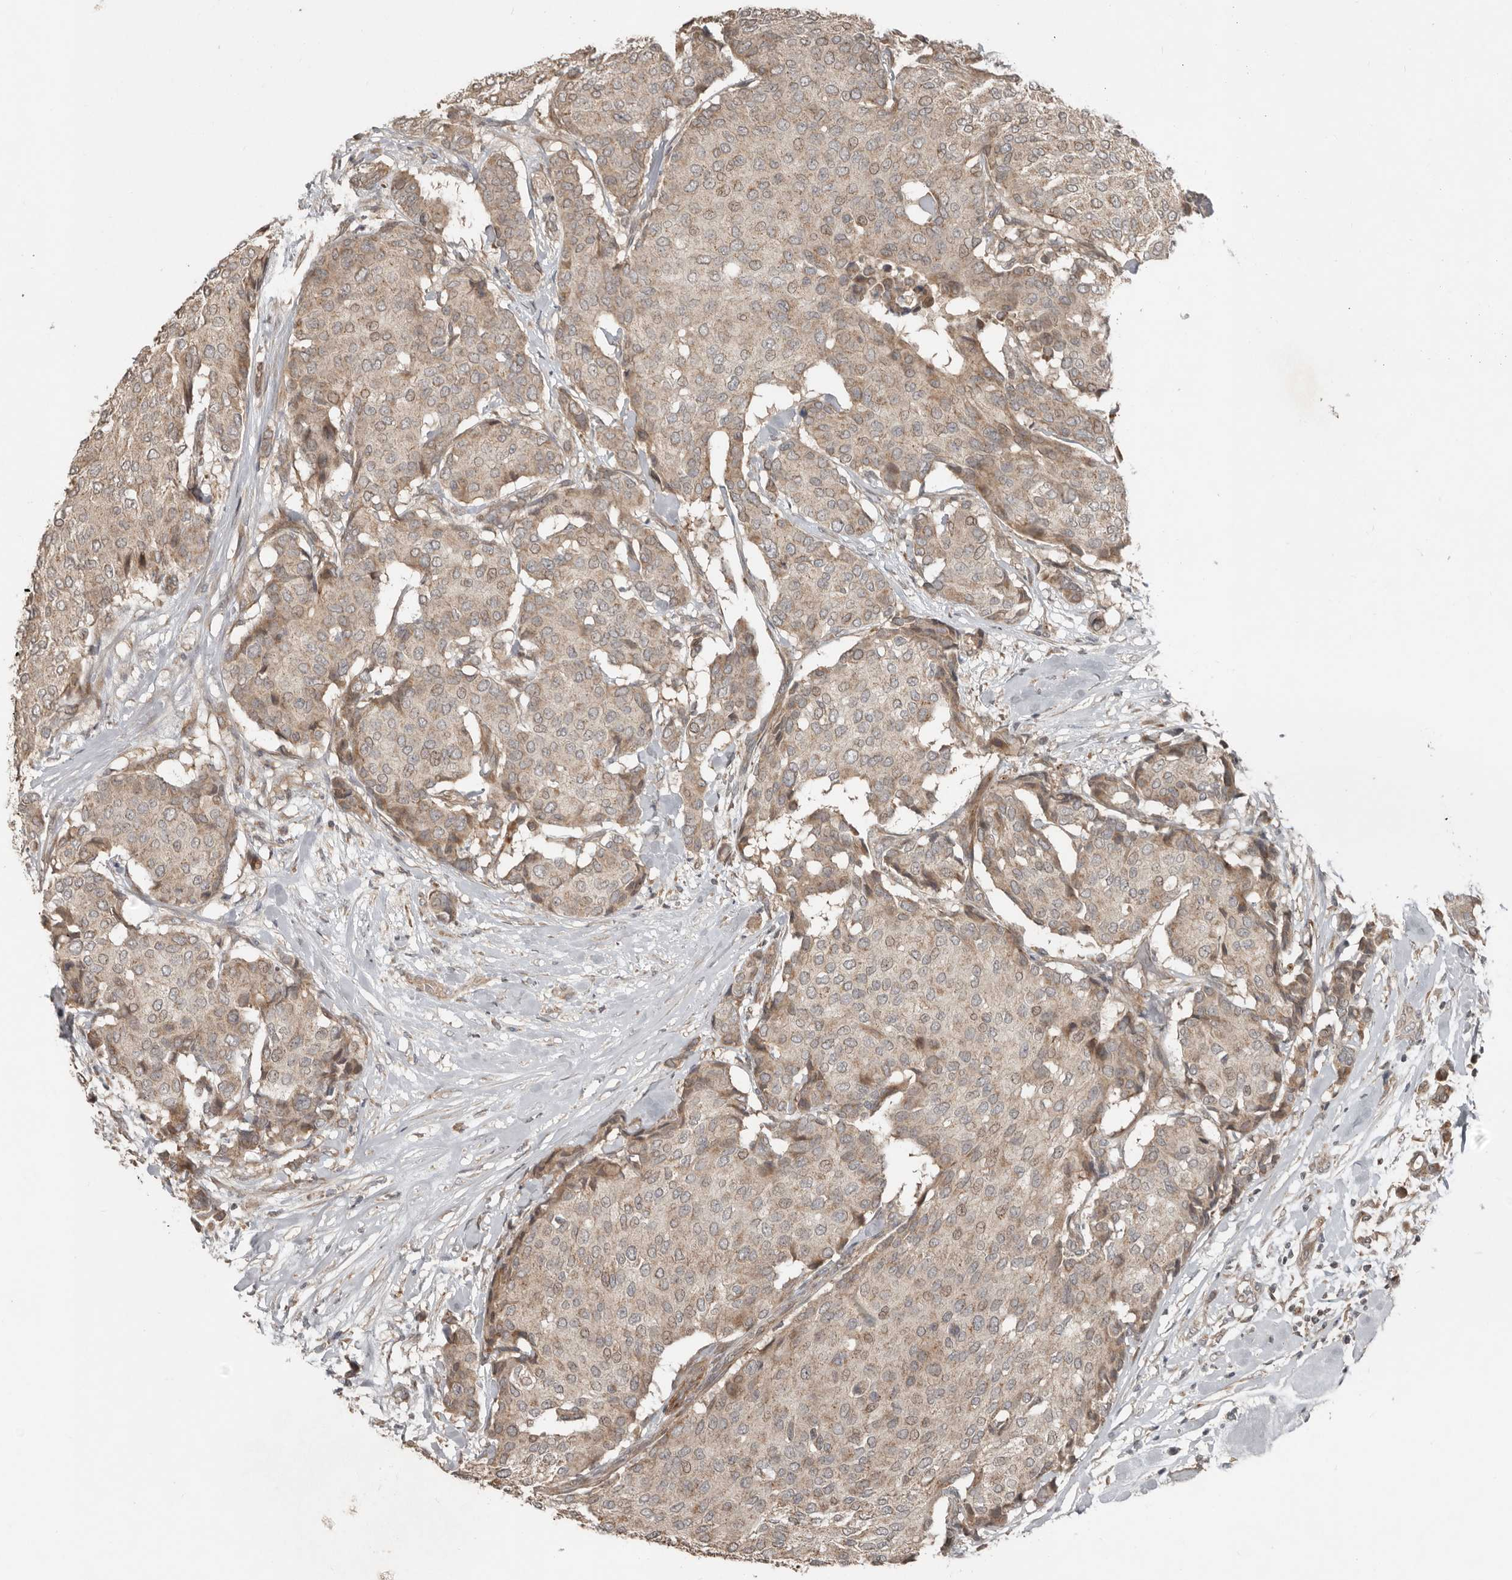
{"staining": {"intensity": "weak", "quantity": ">75%", "location": "cytoplasmic/membranous"}, "tissue": "breast cancer", "cell_type": "Tumor cells", "image_type": "cancer", "snomed": [{"axis": "morphology", "description": "Duct carcinoma"}, {"axis": "topography", "description": "Breast"}], "caption": "The histopathology image displays a brown stain indicating the presence of a protein in the cytoplasmic/membranous of tumor cells in breast cancer (invasive ductal carcinoma).", "gene": "SLC6A7", "patient": {"sex": "female", "age": 75}}